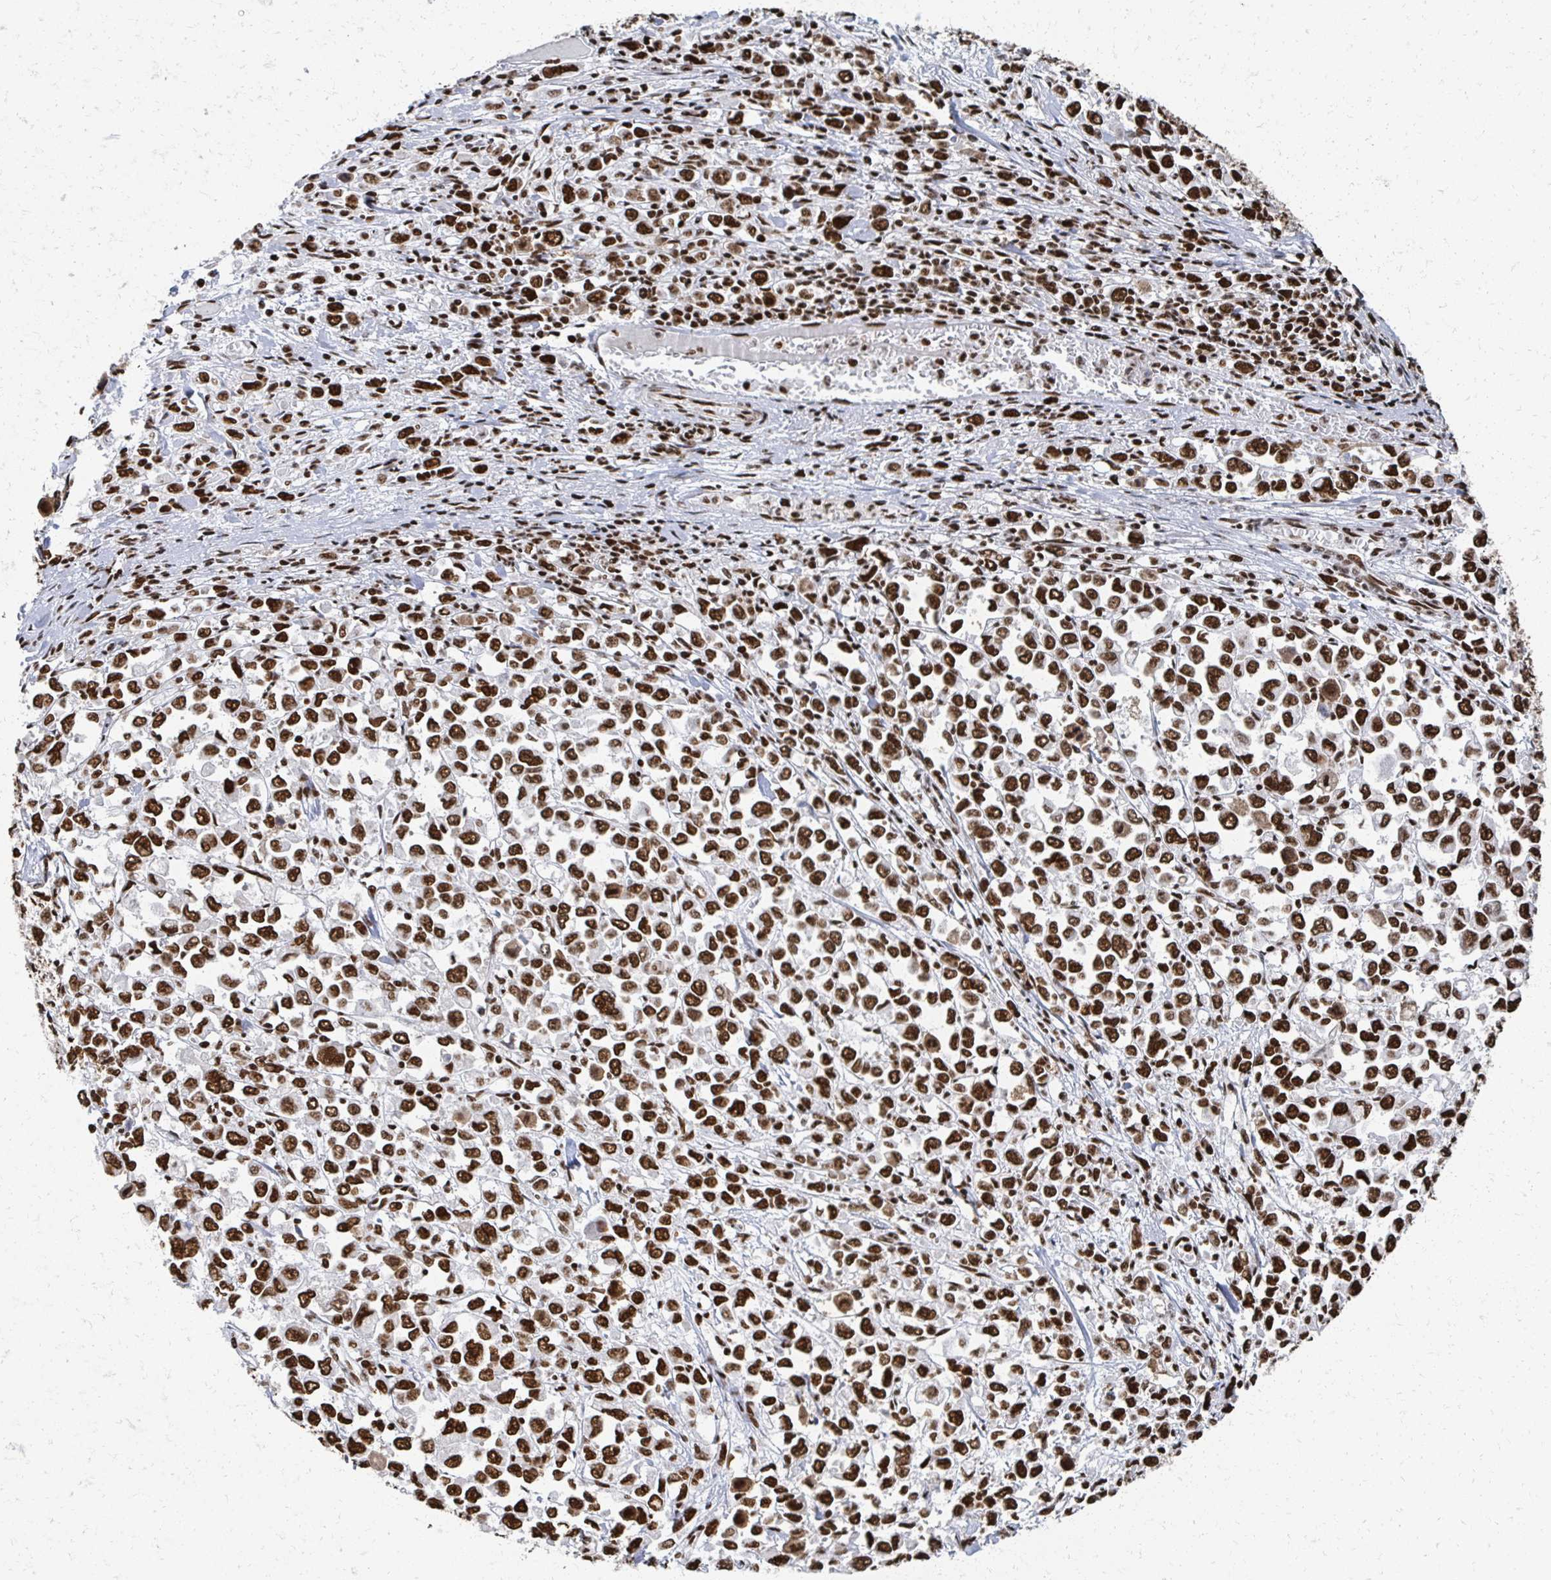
{"staining": {"intensity": "strong", "quantity": ">75%", "location": "nuclear"}, "tissue": "stomach cancer", "cell_type": "Tumor cells", "image_type": "cancer", "snomed": [{"axis": "morphology", "description": "Adenocarcinoma, NOS"}, {"axis": "topography", "description": "Stomach, upper"}], "caption": "Strong nuclear expression is appreciated in about >75% of tumor cells in stomach cancer. The staining is performed using DAB brown chromogen to label protein expression. The nuclei are counter-stained blue using hematoxylin.", "gene": "RBBP7", "patient": {"sex": "male", "age": 70}}